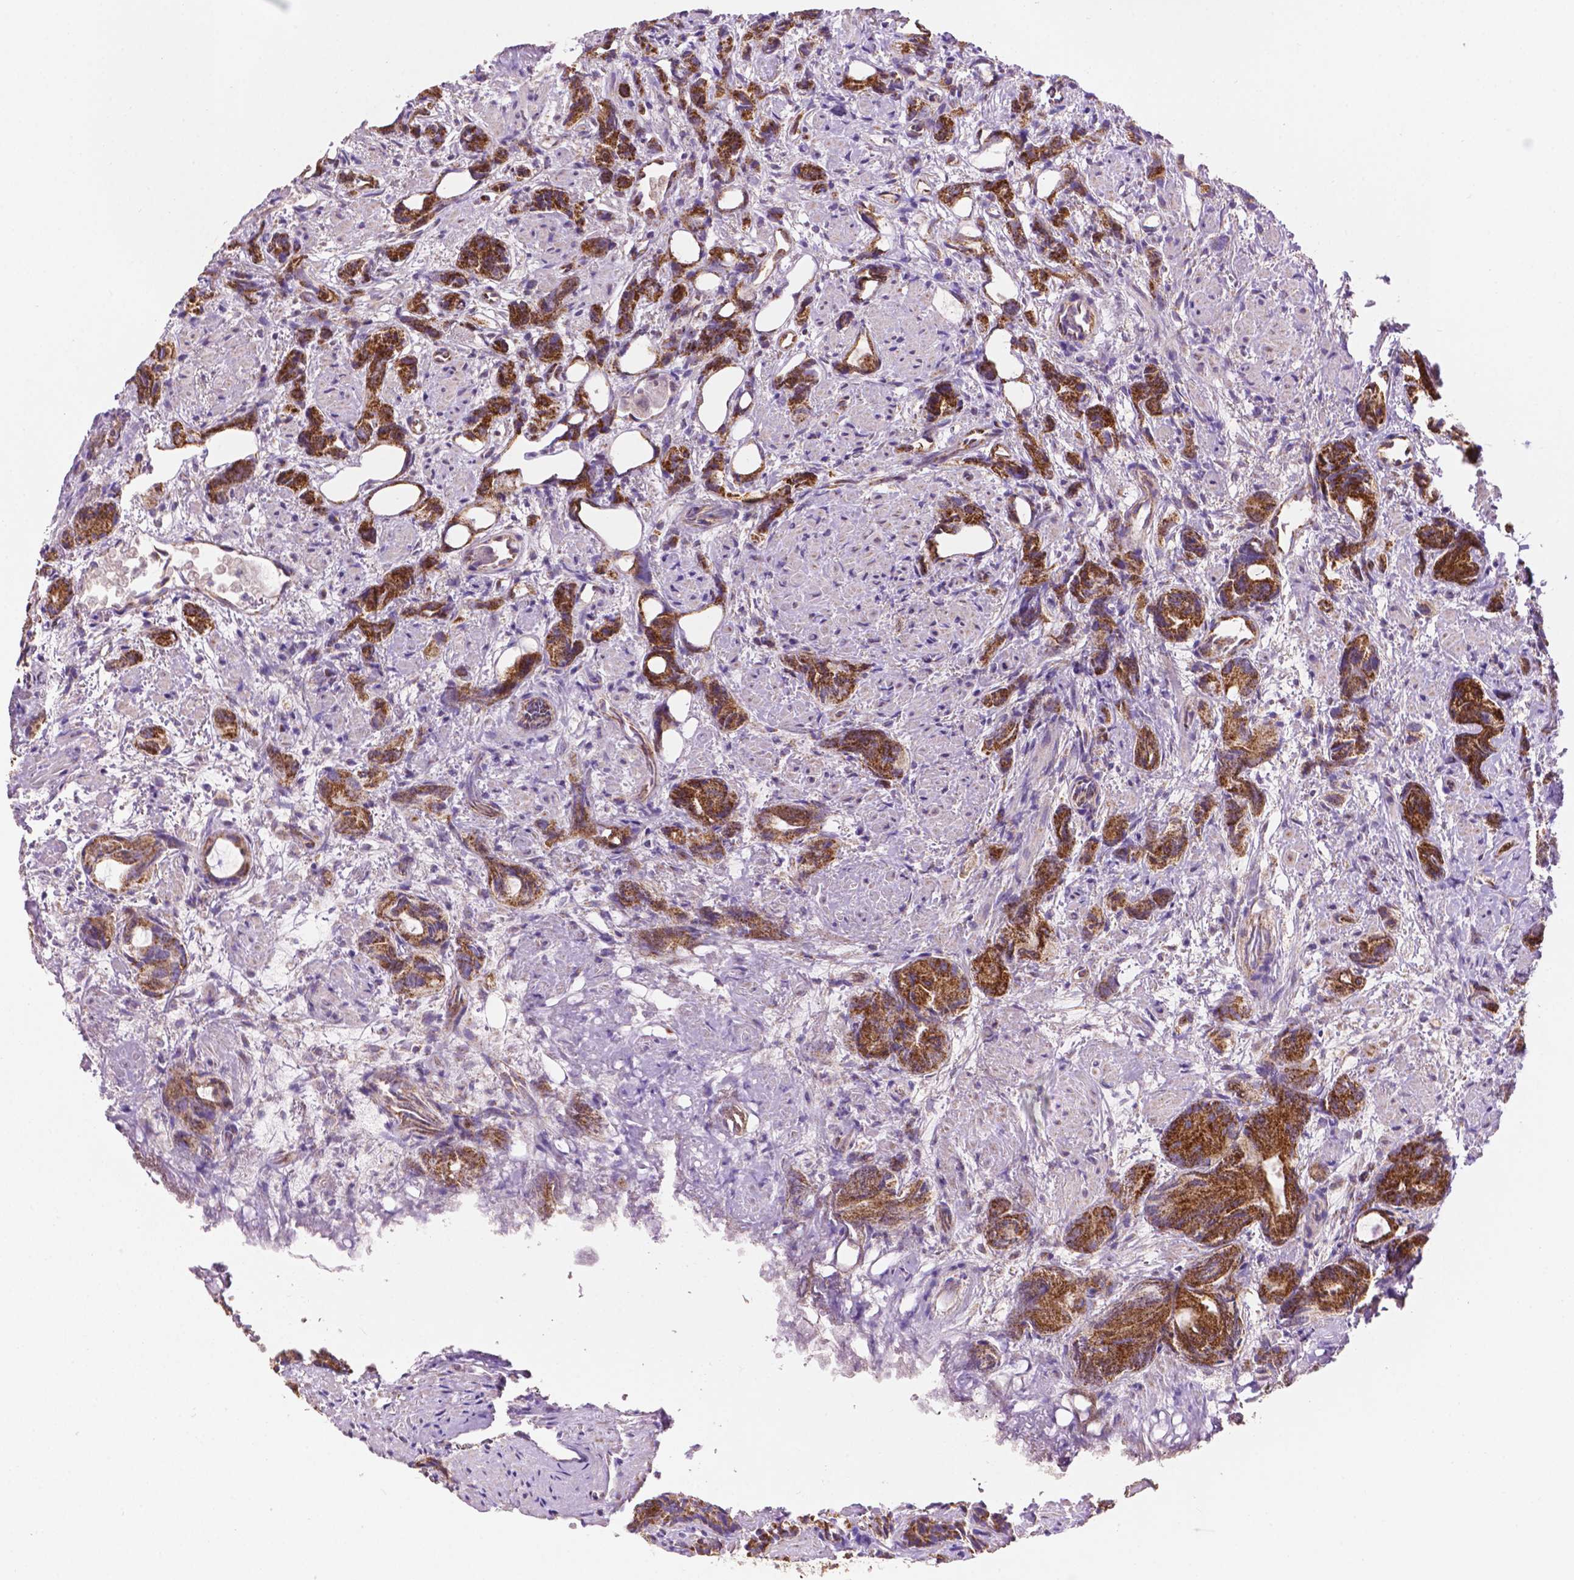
{"staining": {"intensity": "strong", "quantity": ">75%", "location": "cytoplasmic/membranous"}, "tissue": "prostate cancer", "cell_type": "Tumor cells", "image_type": "cancer", "snomed": [{"axis": "morphology", "description": "Adenocarcinoma, High grade"}, {"axis": "topography", "description": "Prostate"}], "caption": "Brown immunohistochemical staining in human prostate adenocarcinoma (high-grade) demonstrates strong cytoplasmic/membranous staining in about >75% of tumor cells.", "gene": "HSPD1", "patient": {"sex": "male", "age": 84}}